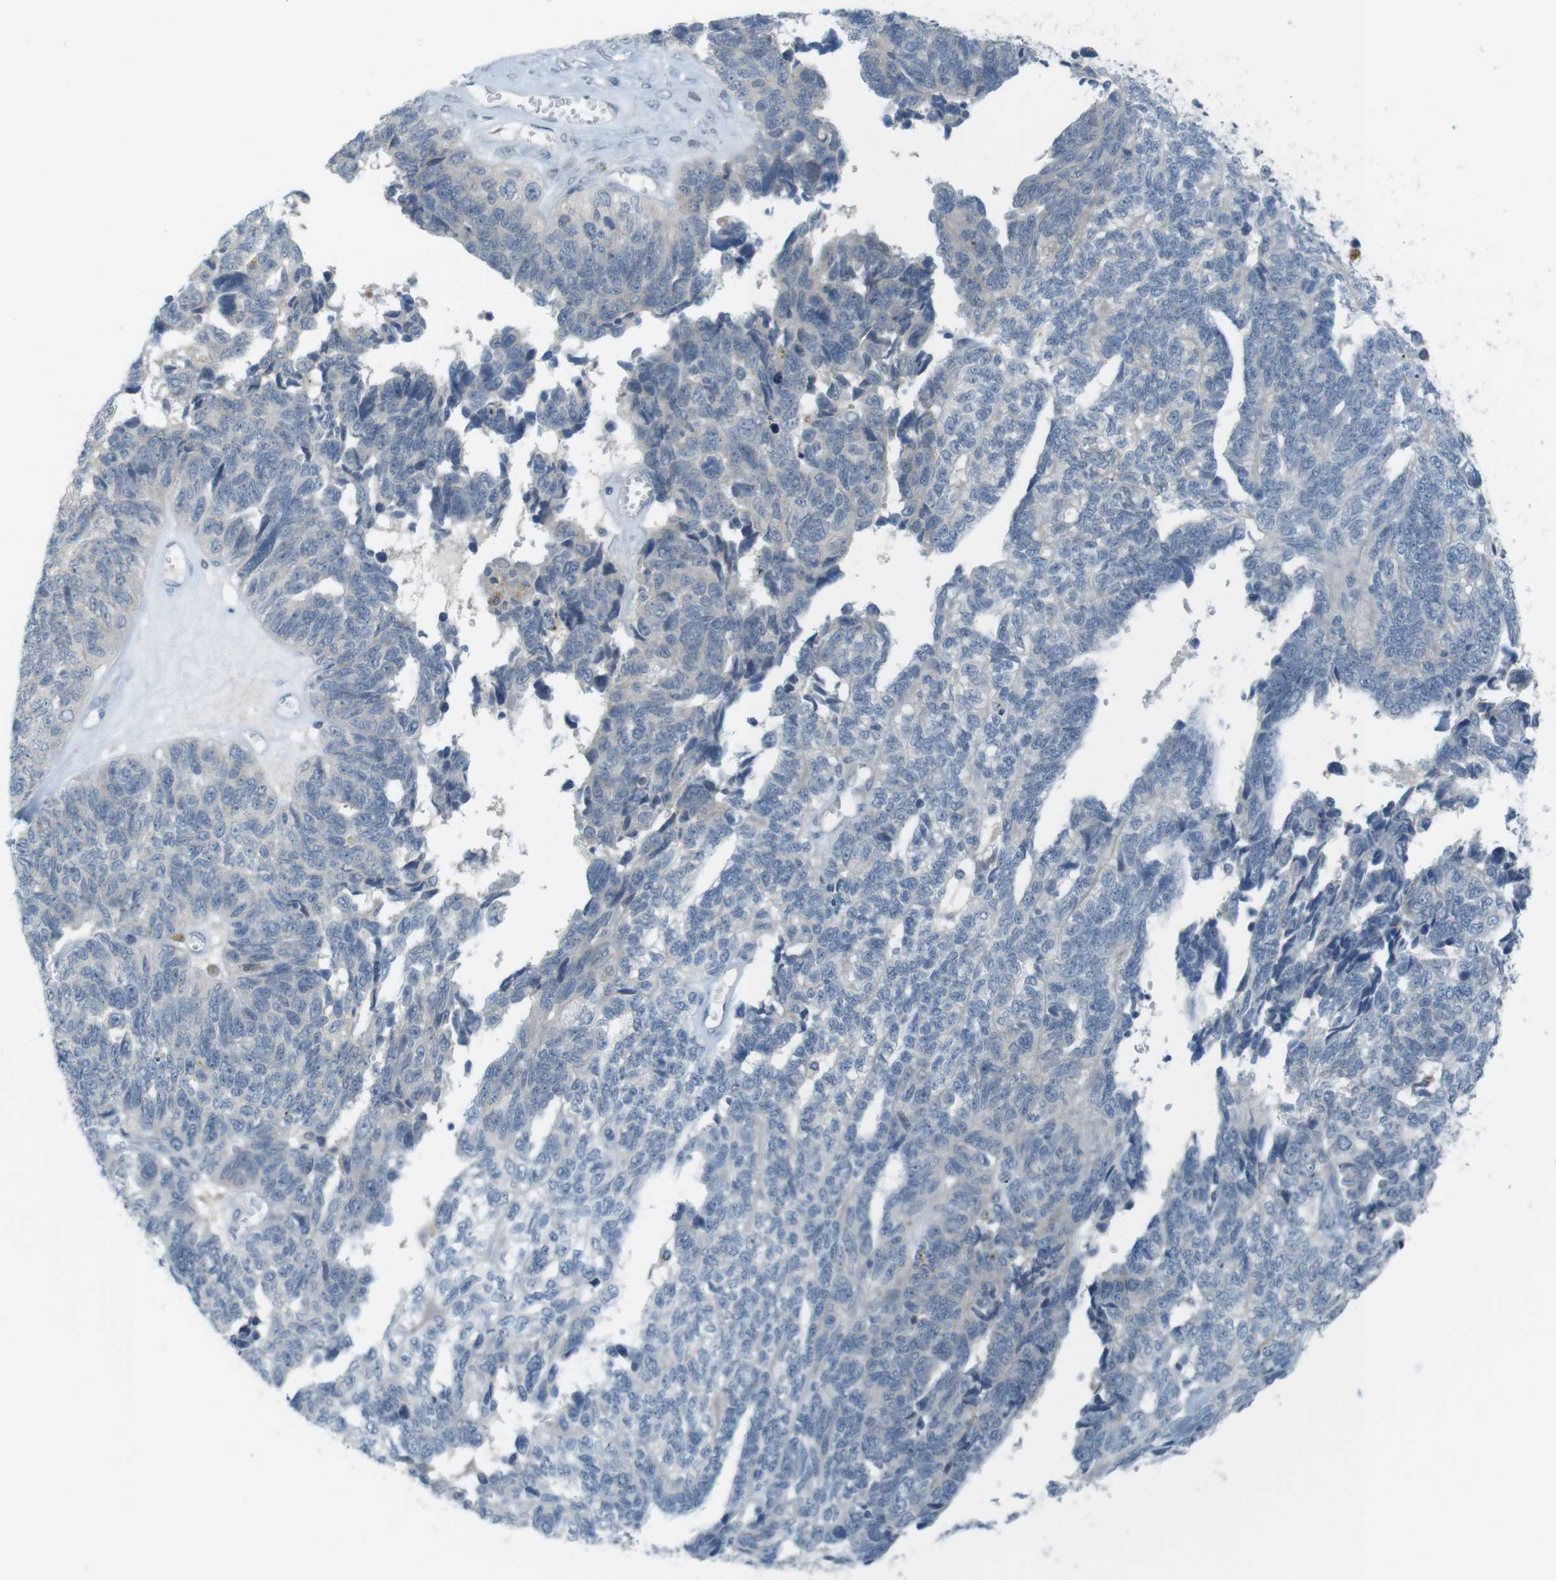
{"staining": {"intensity": "moderate", "quantity": "<25%", "location": "cytoplasmic/membranous"}, "tissue": "ovarian cancer", "cell_type": "Tumor cells", "image_type": "cancer", "snomed": [{"axis": "morphology", "description": "Cystadenocarcinoma, serous, NOS"}, {"axis": "topography", "description": "Ovary"}], "caption": "Ovarian cancer (serous cystadenocarcinoma) stained with a protein marker reveals moderate staining in tumor cells.", "gene": "UGT8", "patient": {"sex": "female", "age": 79}}